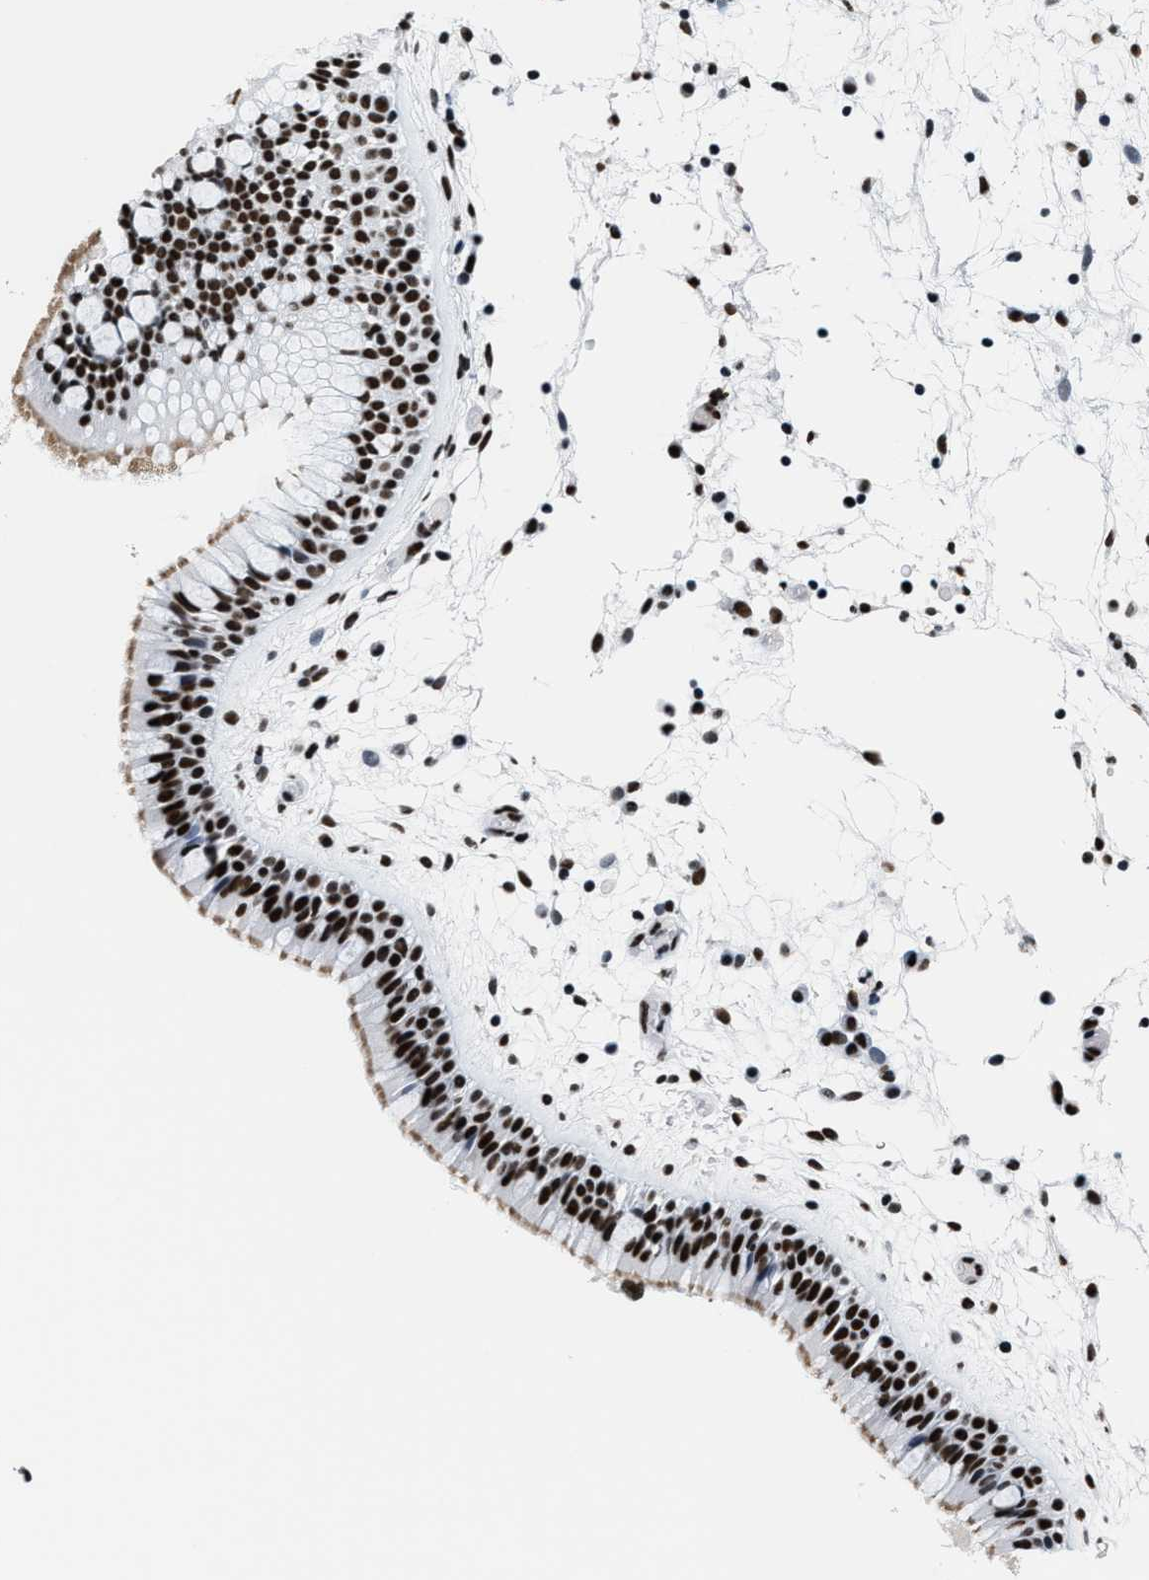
{"staining": {"intensity": "strong", "quantity": ">75%", "location": "nuclear"}, "tissue": "nasopharynx", "cell_type": "Respiratory epithelial cells", "image_type": "normal", "snomed": [{"axis": "morphology", "description": "Normal tissue, NOS"}, {"axis": "morphology", "description": "Inflammation, NOS"}, {"axis": "topography", "description": "Nasopharynx"}], "caption": "Respiratory epithelial cells reveal high levels of strong nuclear positivity in about >75% of cells in benign nasopharynx. (Brightfield microscopy of DAB IHC at high magnification).", "gene": "SMARCC2", "patient": {"sex": "male", "age": 48}}